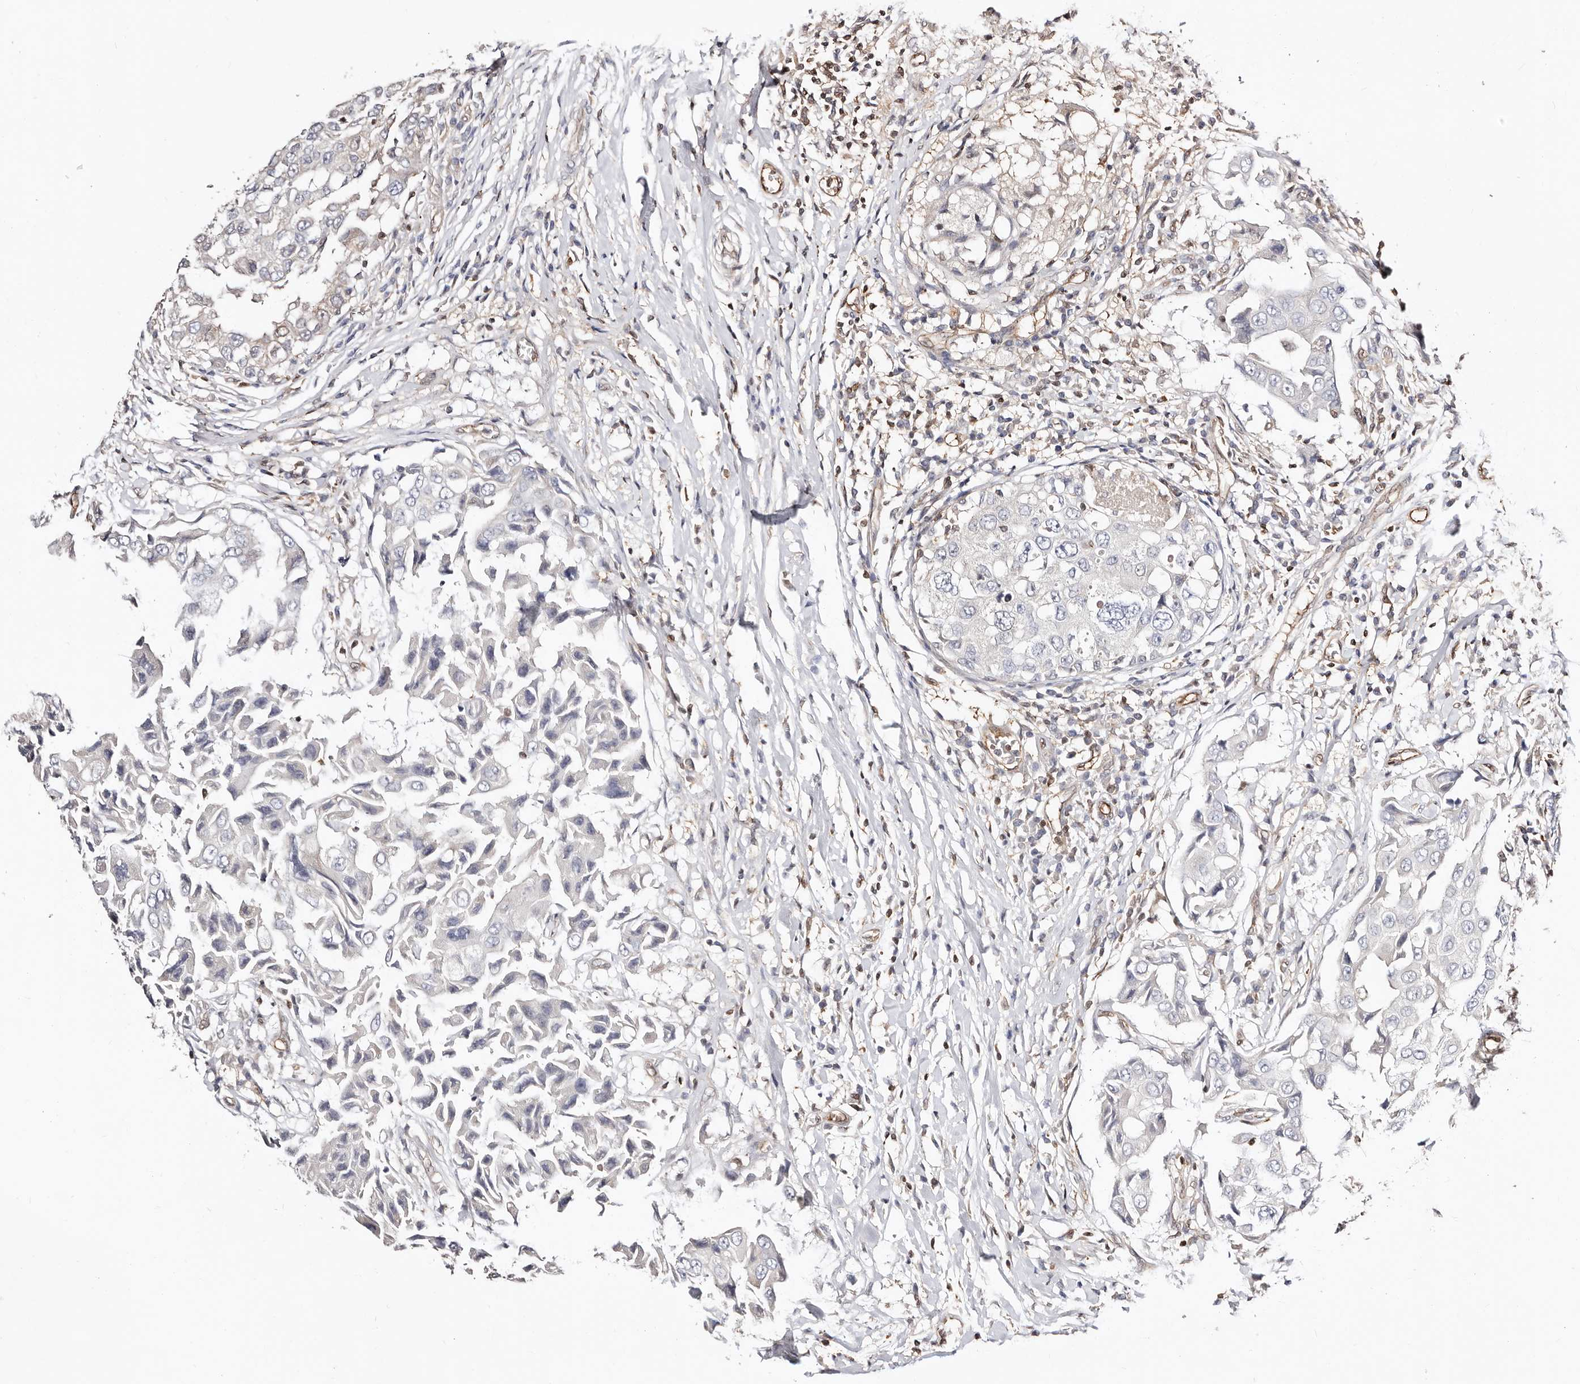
{"staining": {"intensity": "negative", "quantity": "none", "location": "none"}, "tissue": "breast cancer", "cell_type": "Tumor cells", "image_type": "cancer", "snomed": [{"axis": "morphology", "description": "Duct carcinoma"}, {"axis": "topography", "description": "Breast"}], "caption": "DAB (3,3'-diaminobenzidine) immunohistochemical staining of human invasive ductal carcinoma (breast) exhibits no significant expression in tumor cells.", "gene": "STAT5A", "patient": {"sex": "female", "age": 27}}